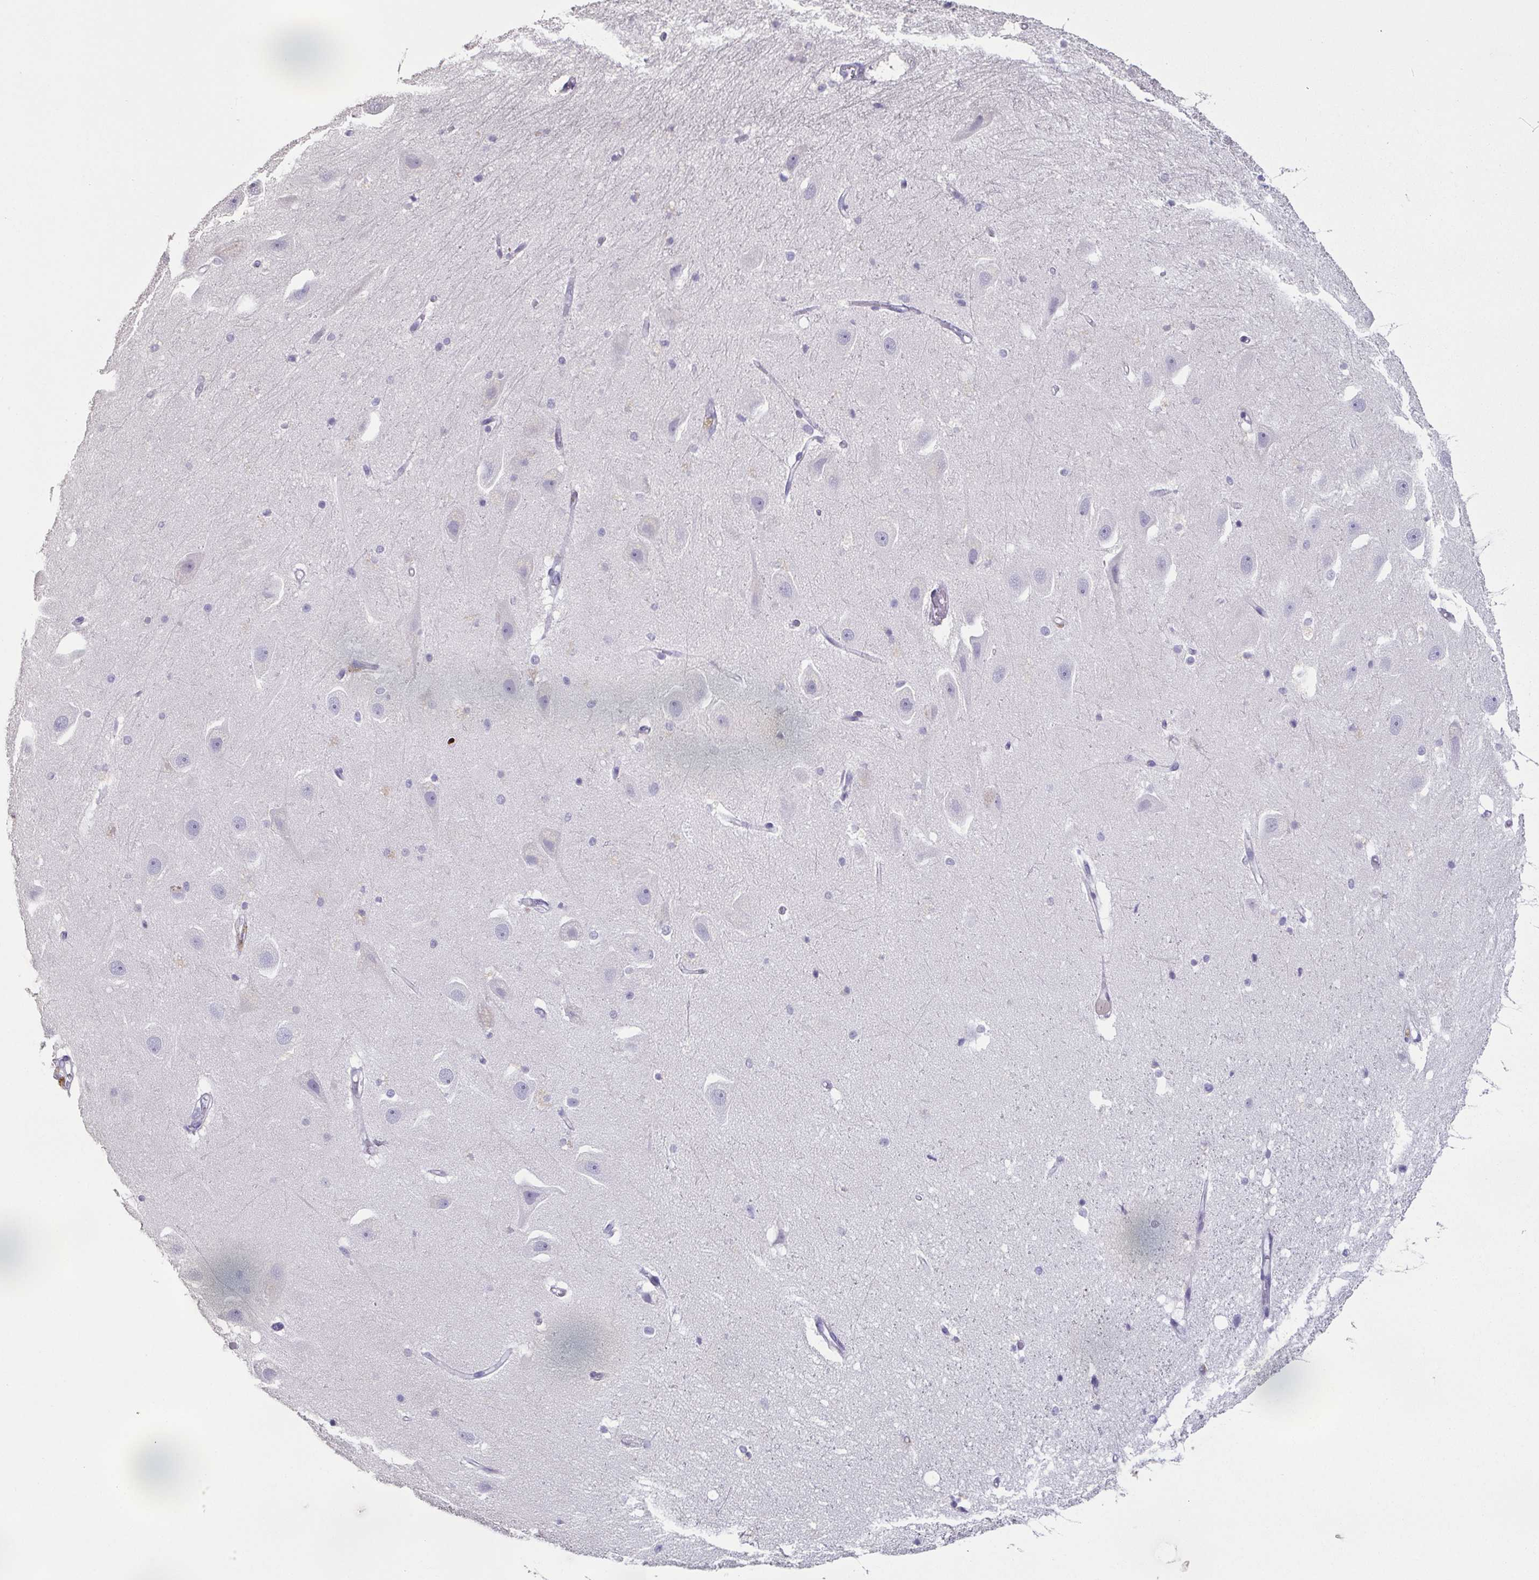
{"staining": {"intensity": "negative", "quantity": "none", "location": "none"}, "tissue": "hippocampus", "cell_type": "Glial cells", "image_type": "normal", "snomed": [{"axis": "morphology", "description": "Normal tissue, NOS"}, {"axis": "topography", "description": "Hippocampus"}], "caption": "High power microscopy histopathology image of an immunohistochemistry photomicrograph of unremarkable hippocampus, revealing no significant positivity in glial cells.", "gene": "BPIFA2", "patient": {"sex": "male", "age": 63}}